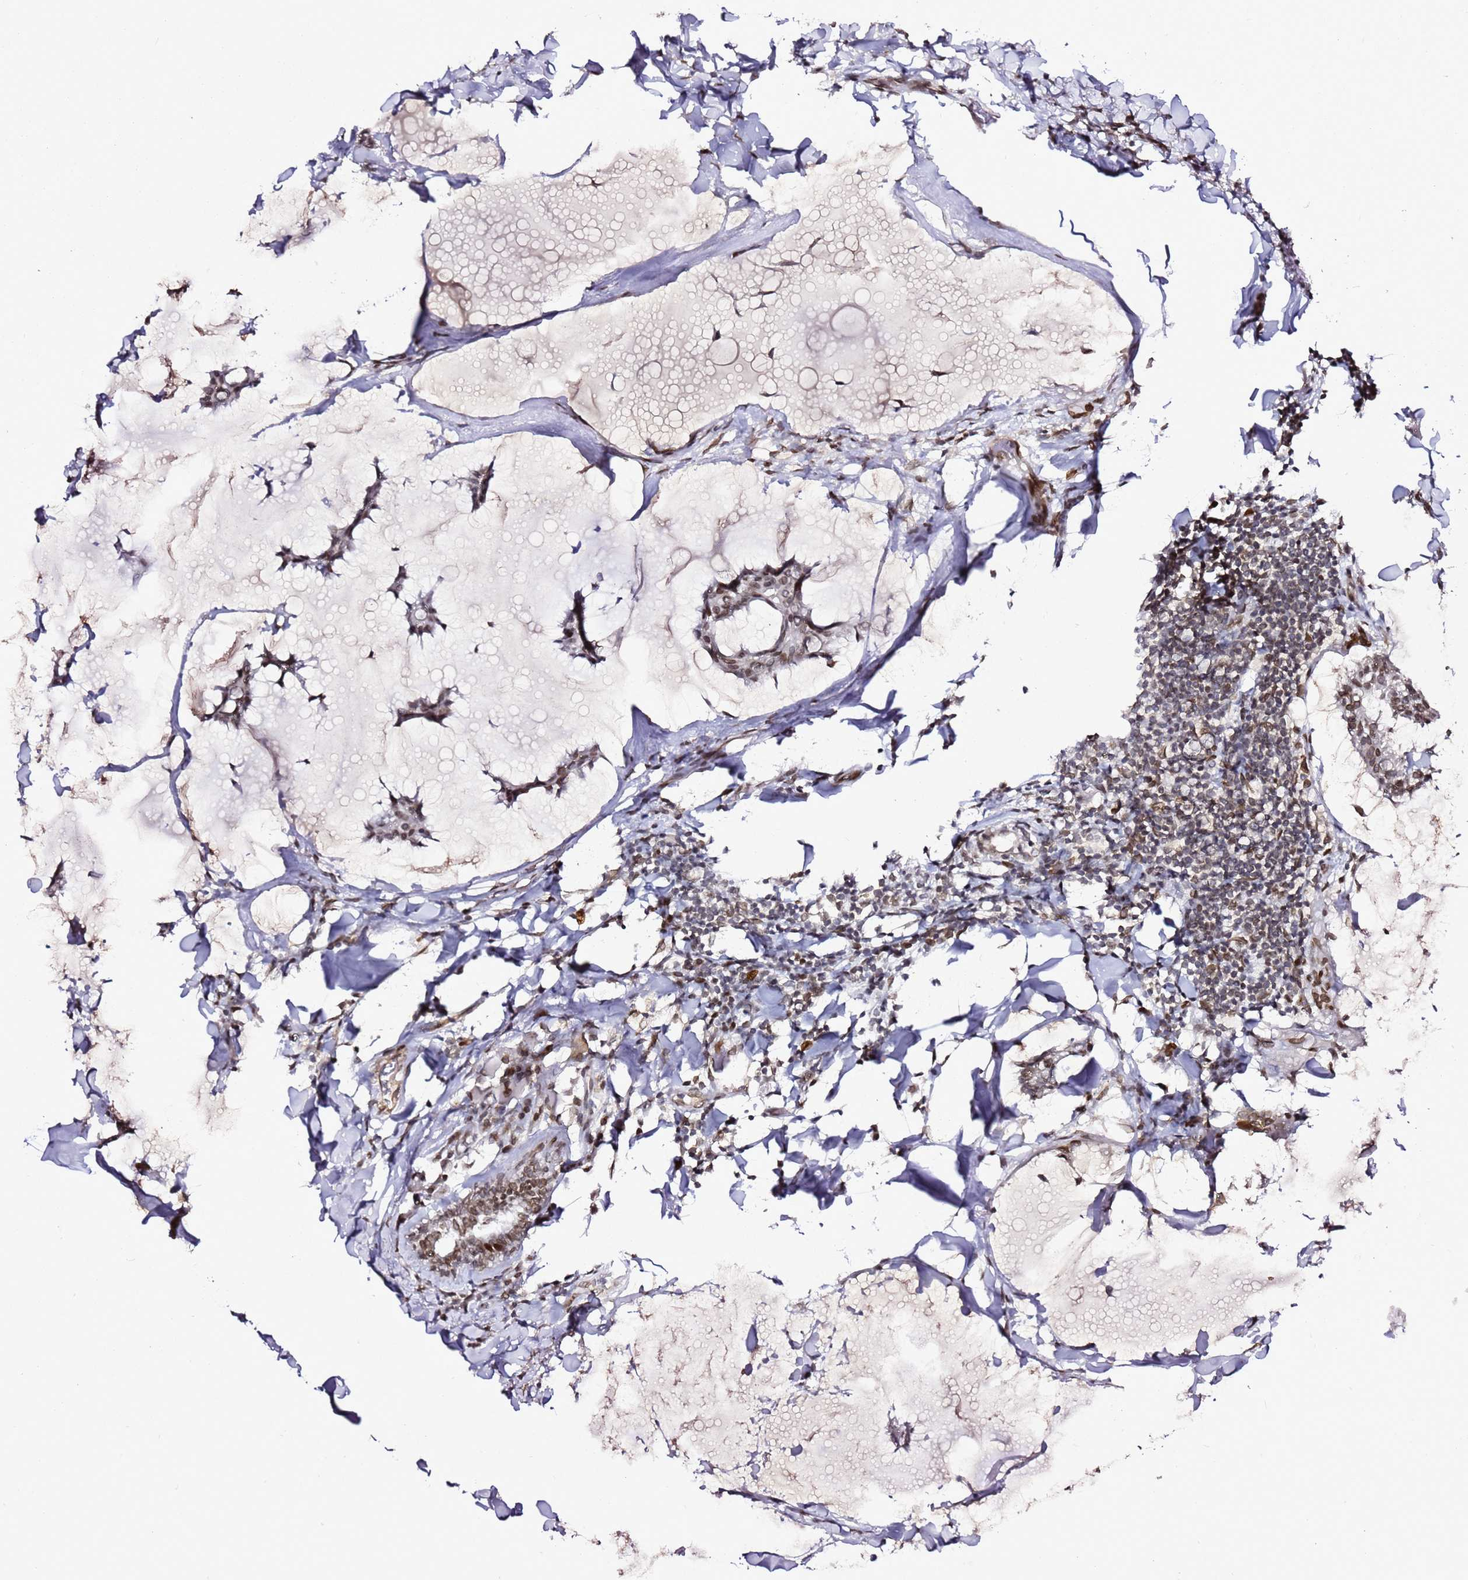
{"staining": {"intensity": "moderate", "quantity": ">75%", "location": "nuclear"}, "tissue": "breast cancer", "cell_type": "Tumor cells", "image_type": "cancer", "snomed": [{"axis": "morphology", "description": "Duct carcinoma"}, {"axis": "topography", "description": "Breast"}], "caption": "Immunohistochemistry of human intraductal carcinoma (breast) shows medium levels of moderate nuclear positivity in approximately >75% of tumor cells.", "gene": "POU6F1", "patient": {"sex": "female", "age": 93}}